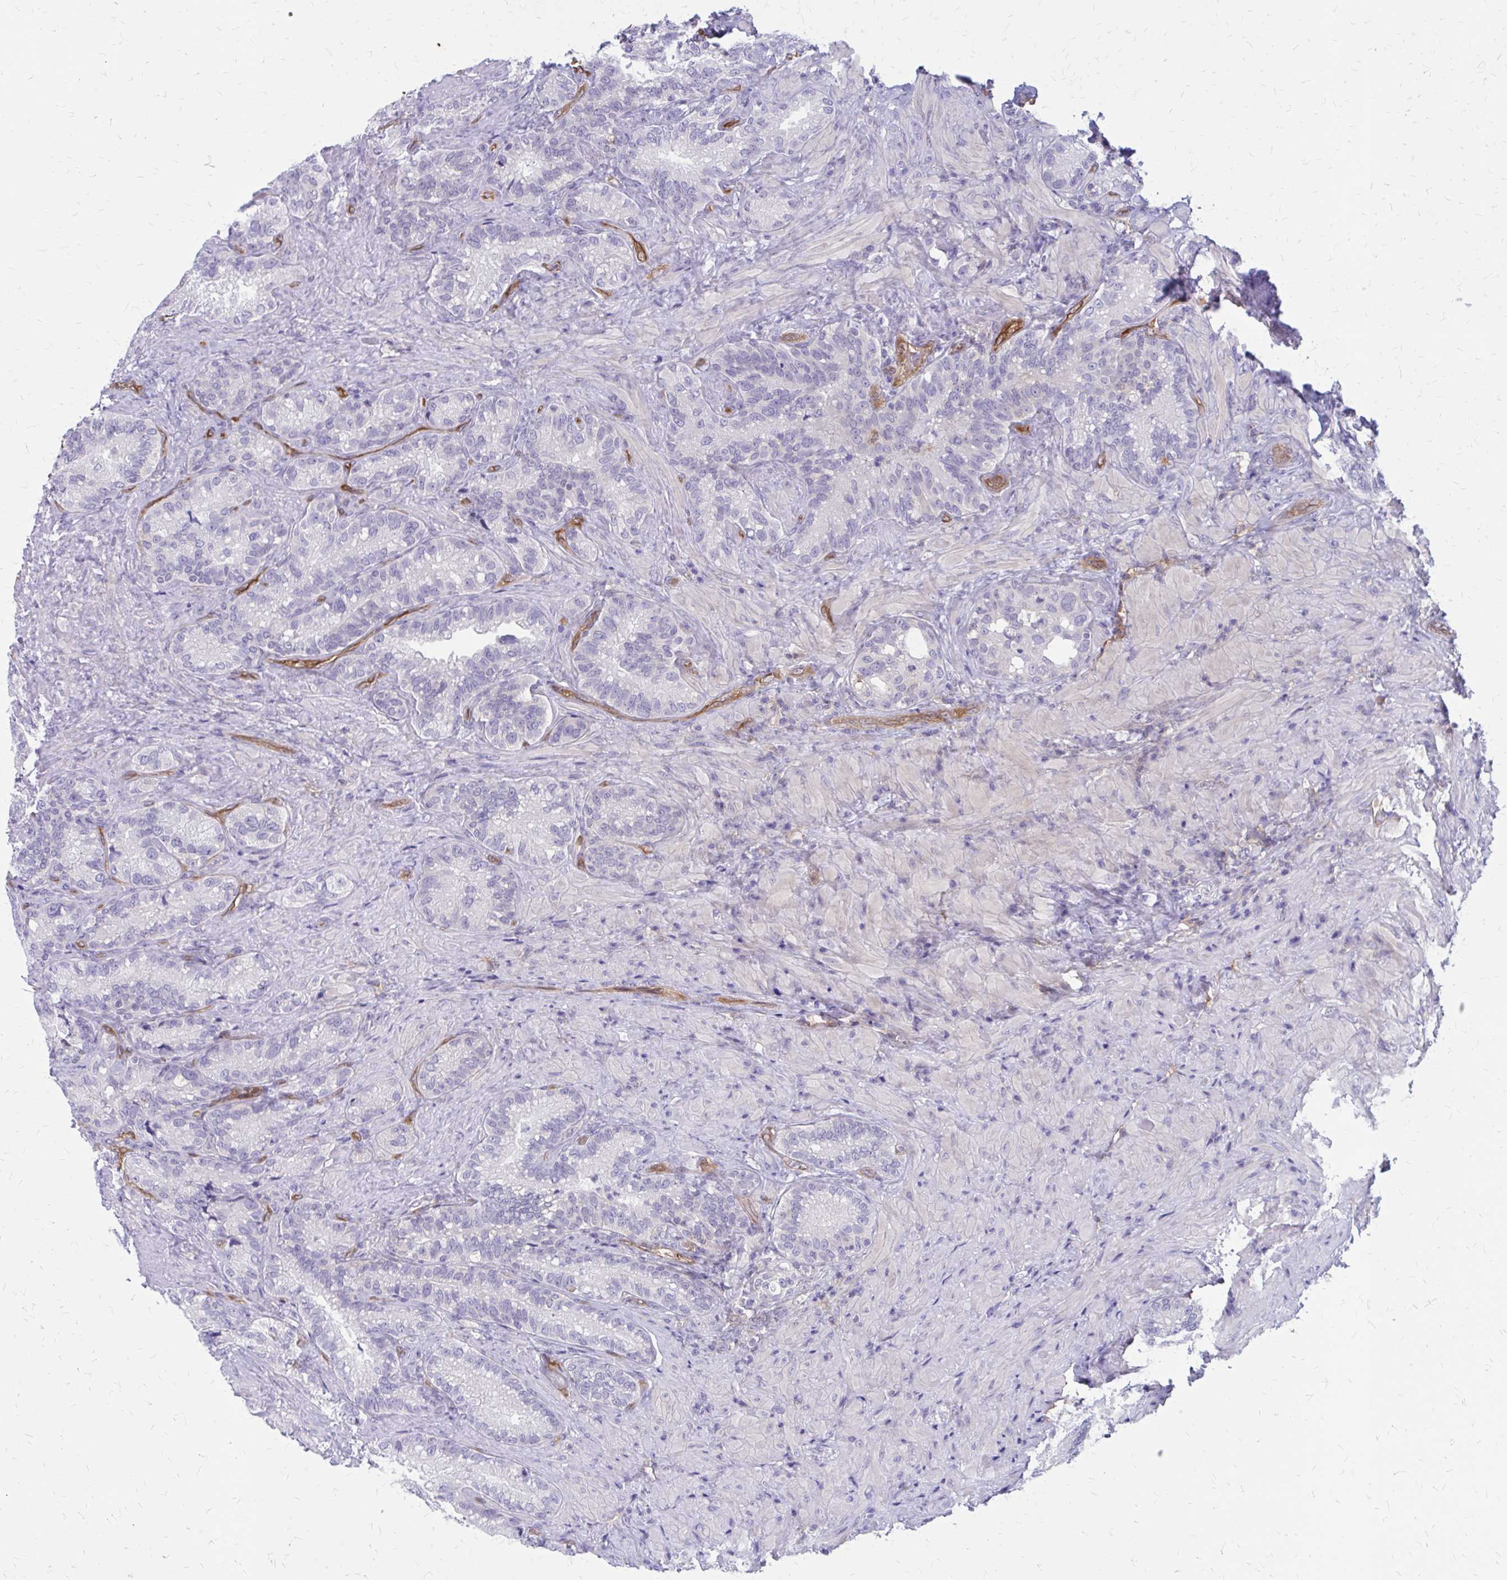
{"staining": {"intensity": "negative", "quantity": "none", "location": "none"}, "tissue": "seminal vesicle", "cell_type": "Glandular cells", "image_type": "normal", "snomed": [{"axis": "morphology", "description": "Normal tissue, NOS"}, {"axis": "topography", "description": "Seminal veicle"}], "caption": "The image displays no staining of glandular cells in unremarkable seminal vesicle.", "gene": "CLIC2", "patient": {"sex": "male", "age": 68}}